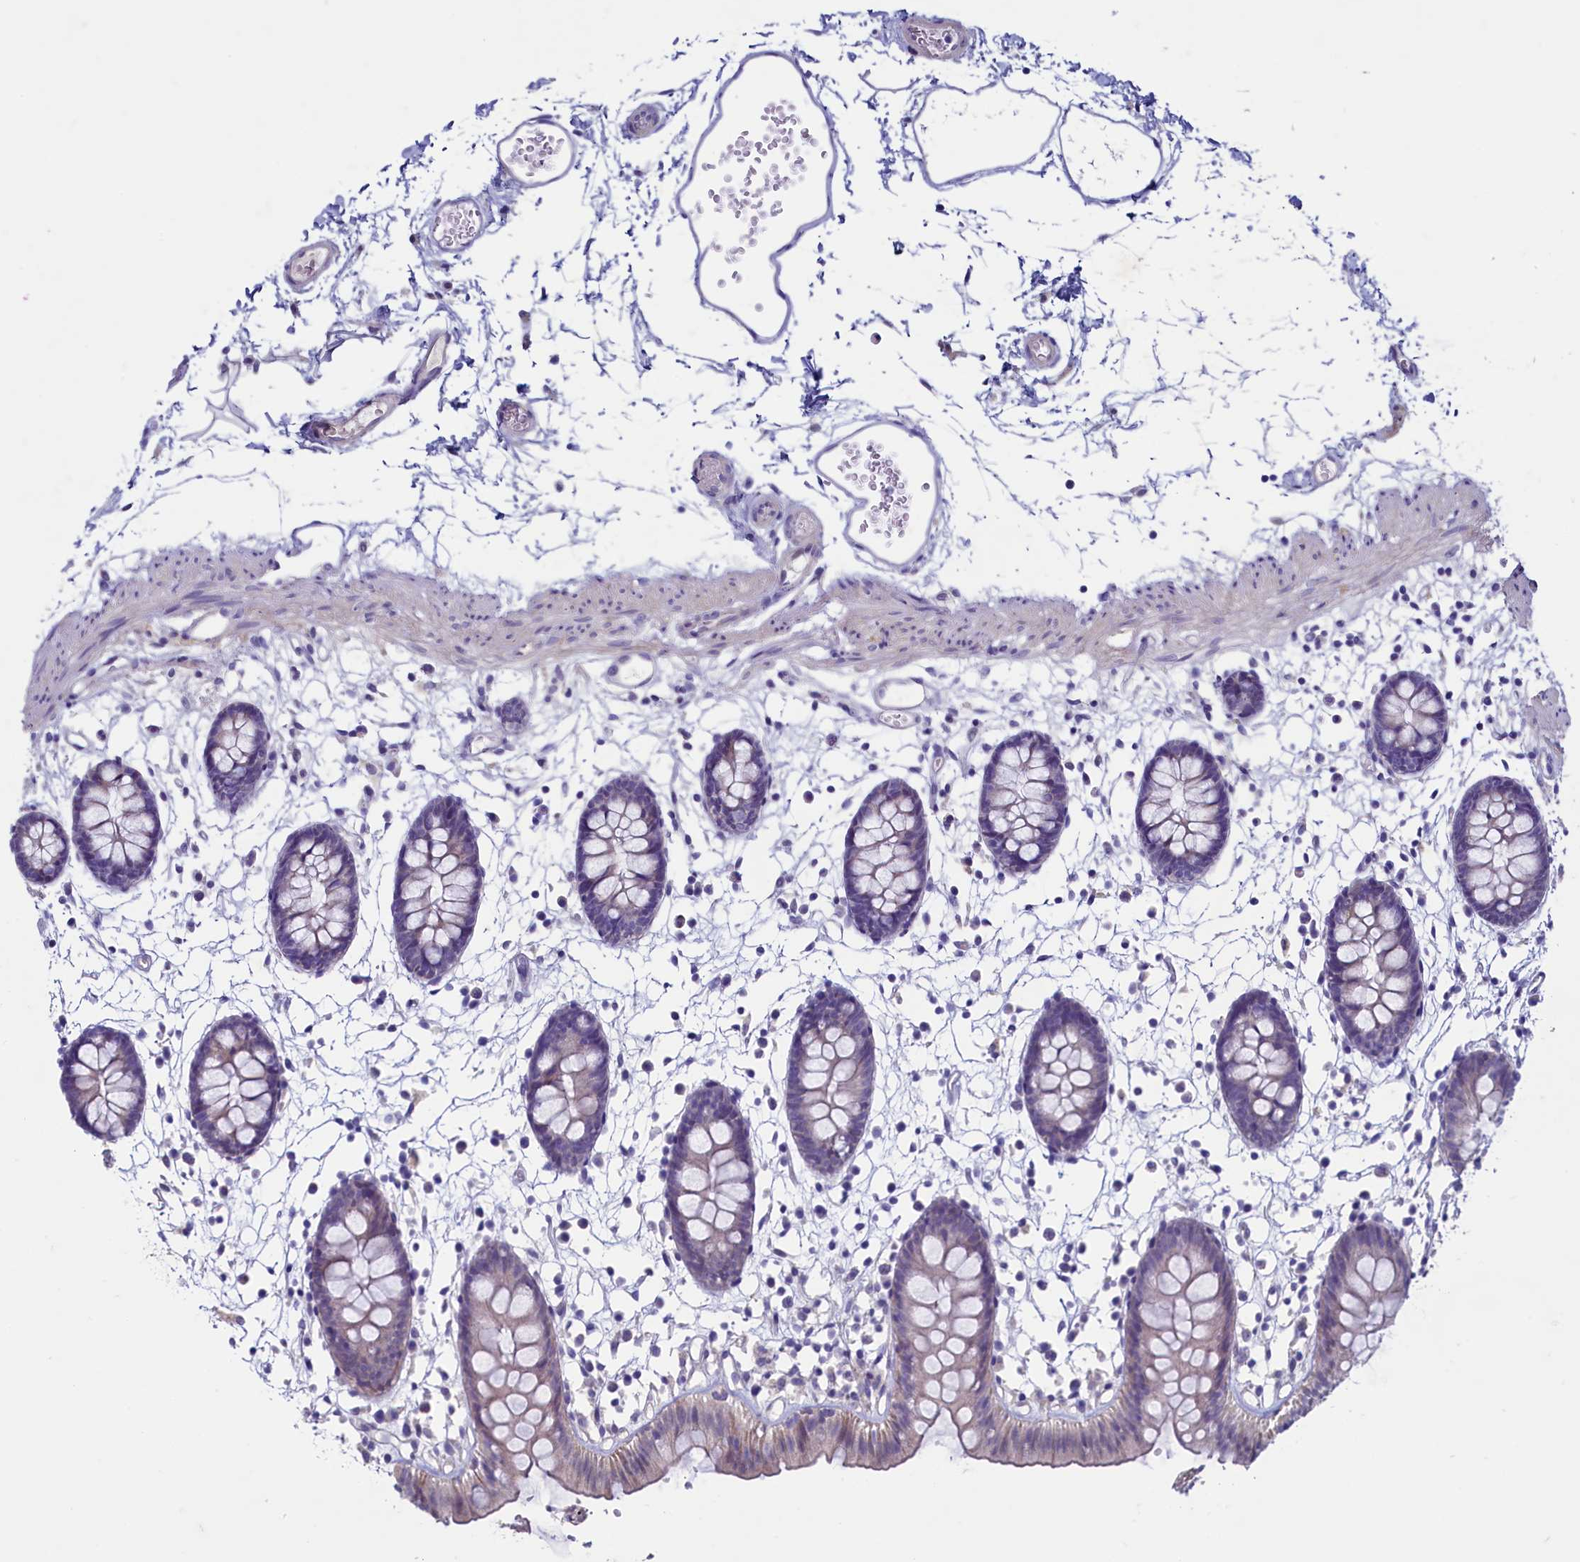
{"staining": {"intensity": "negative", "quantity": "none", "location": "none"}, "tissue": "colon", "cell_type": "Endothelial cells", "image_type": "normal", "snomed": [{"axis": "morphology", "description": "Normal tissue, NOS"}, {"axis": "topography", "description": "Colon"}], "caption": "Immunohistochemistry (IHC) of normal human colon exhibits no expression in endothelial cells. (IHC, brightfield microscopy, high magnification).", "gene": "MAP1LC3A", "patient": {"sex": "male", "age": 56}}